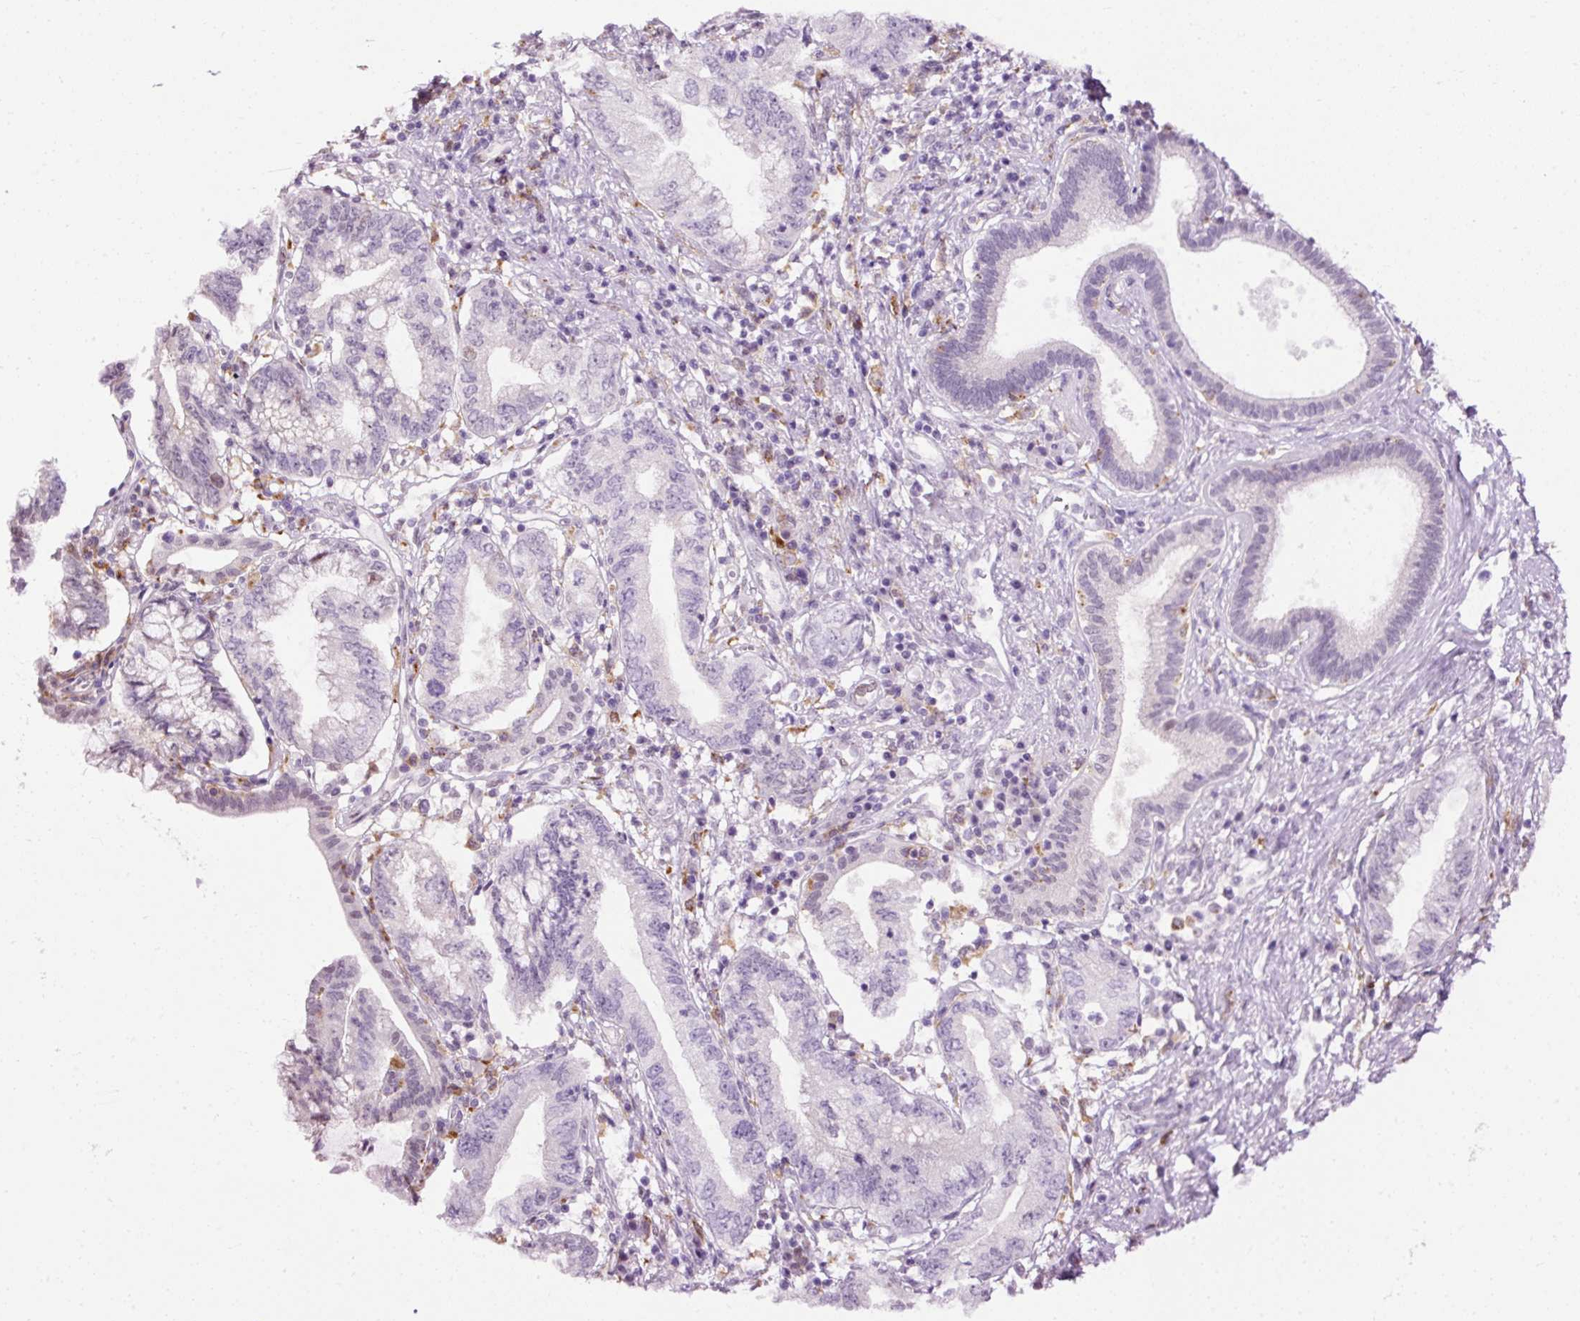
{"staining": {"intensity": "negative", "quantity": "none", "location": "none"}, "tissue": "pancreatic cancer", "cell_type": "Tumor cells", "image_type": "cancer", "snomed": [{"axis": "morphology", "description": "Adenocarcinoma, NOS"}, {"axis": "topography", "description": "Pancreas"}], "caption": "Pancreatic adenocarcinoma was stained to show a protein in brown. There is no significant staining in tumor cells. (DAB (3,3'-diaminobenzidine) immunohistochemistry (IHC) visualized using brightfield microscopy, high magnification).", "gene": "LY86", "patient": {"sex": "female", "age": 73}}